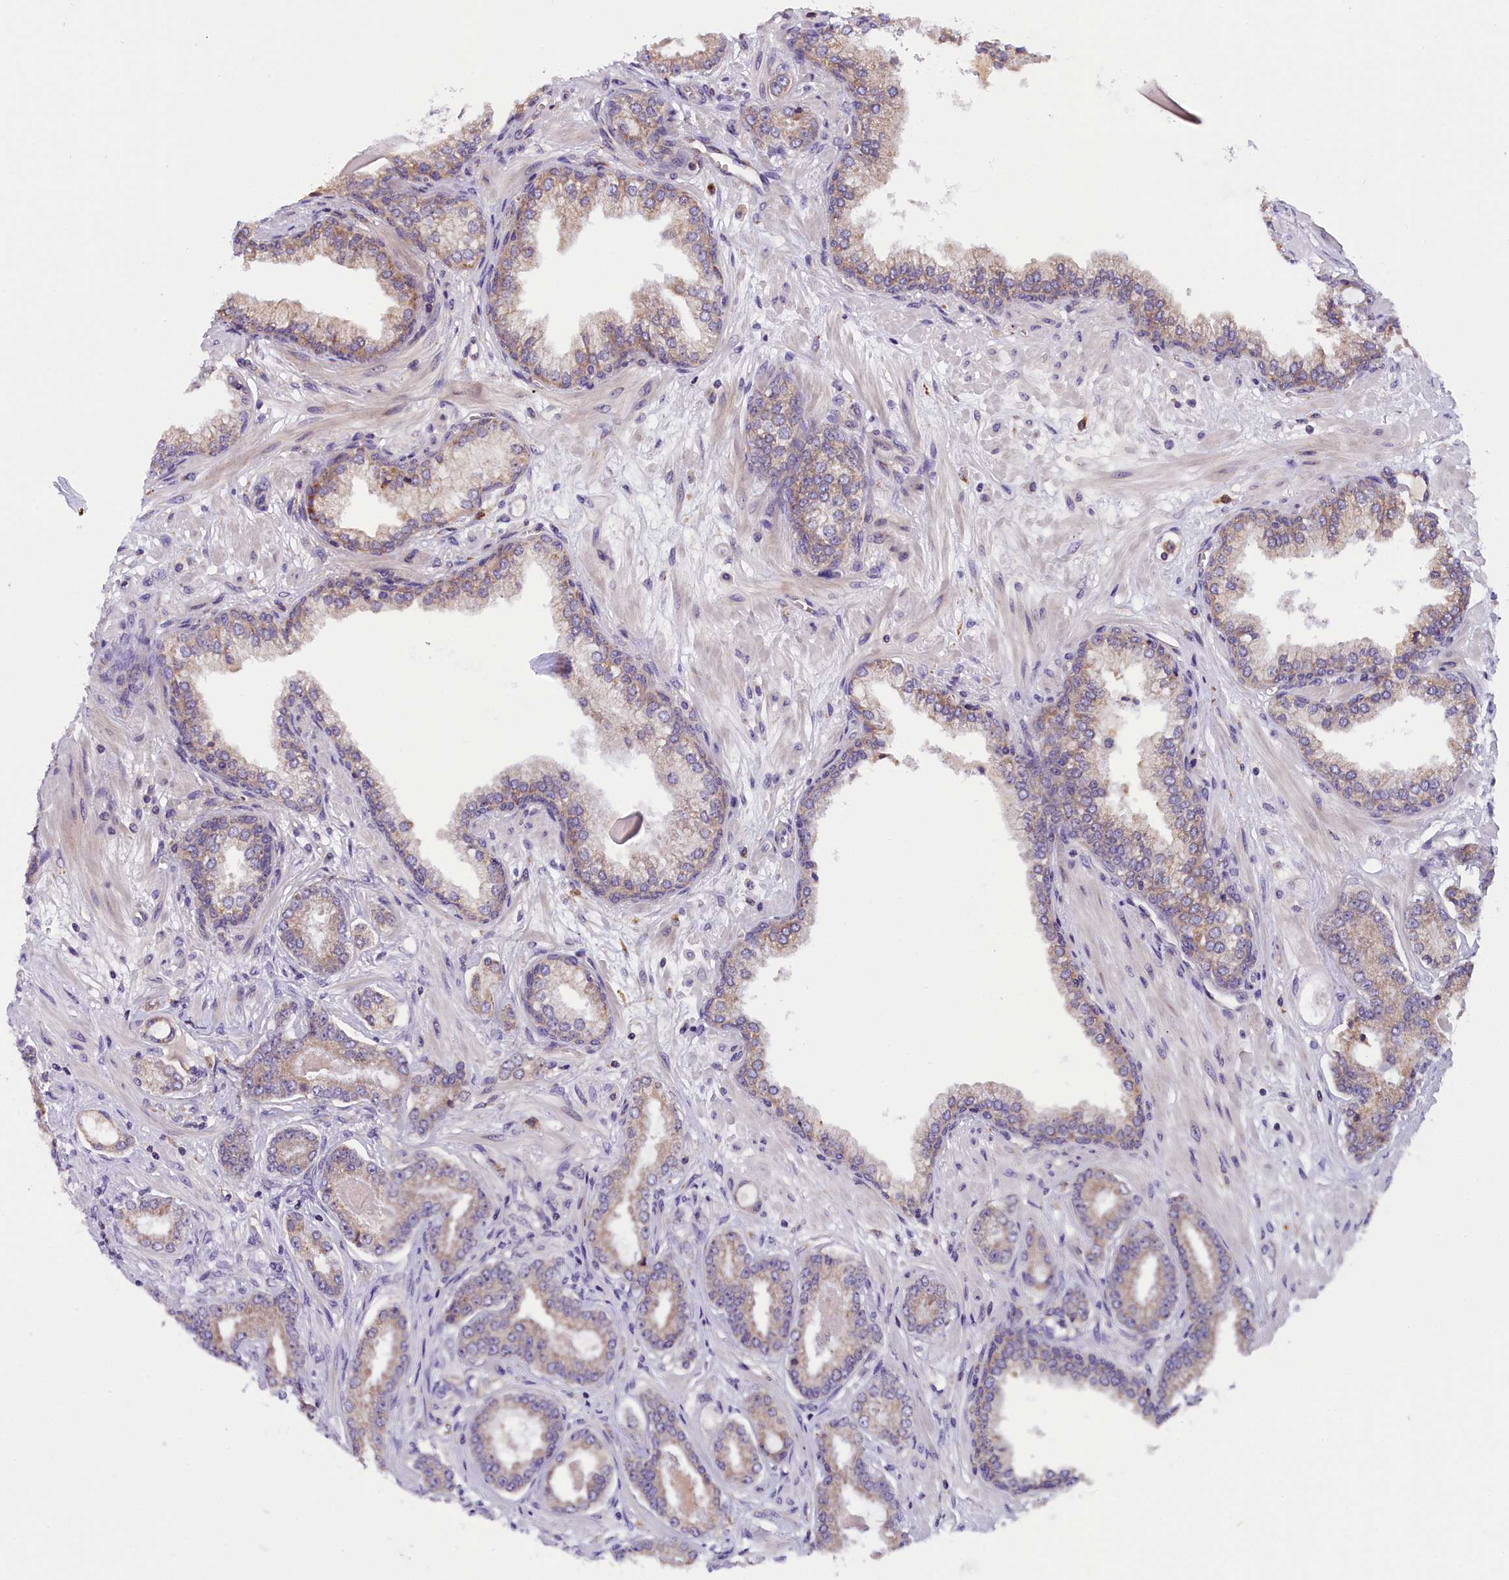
{"staining": {"intensity": "moderate", "quantity": "25%-75%", "location": "cytoplasmic/membranous"}, "tissue": "prostate cancer", "cell_type": "Tumor cells", "image_type": "cancer", "snomed": [{"axis": "morphology", "description": "Adenocarcinoma, Low grade"}, {"axis": "topography", "description": "Prostate"}], "caption": "A micrograph of human adenocarcinoma (low-grade) (prostate) stained for a protein exhibits moderate cytoplasmic/membranous brown staining in tumor cells.", "gene": "DNAJB9", "patient": {"sex": "male", "age": 64}}